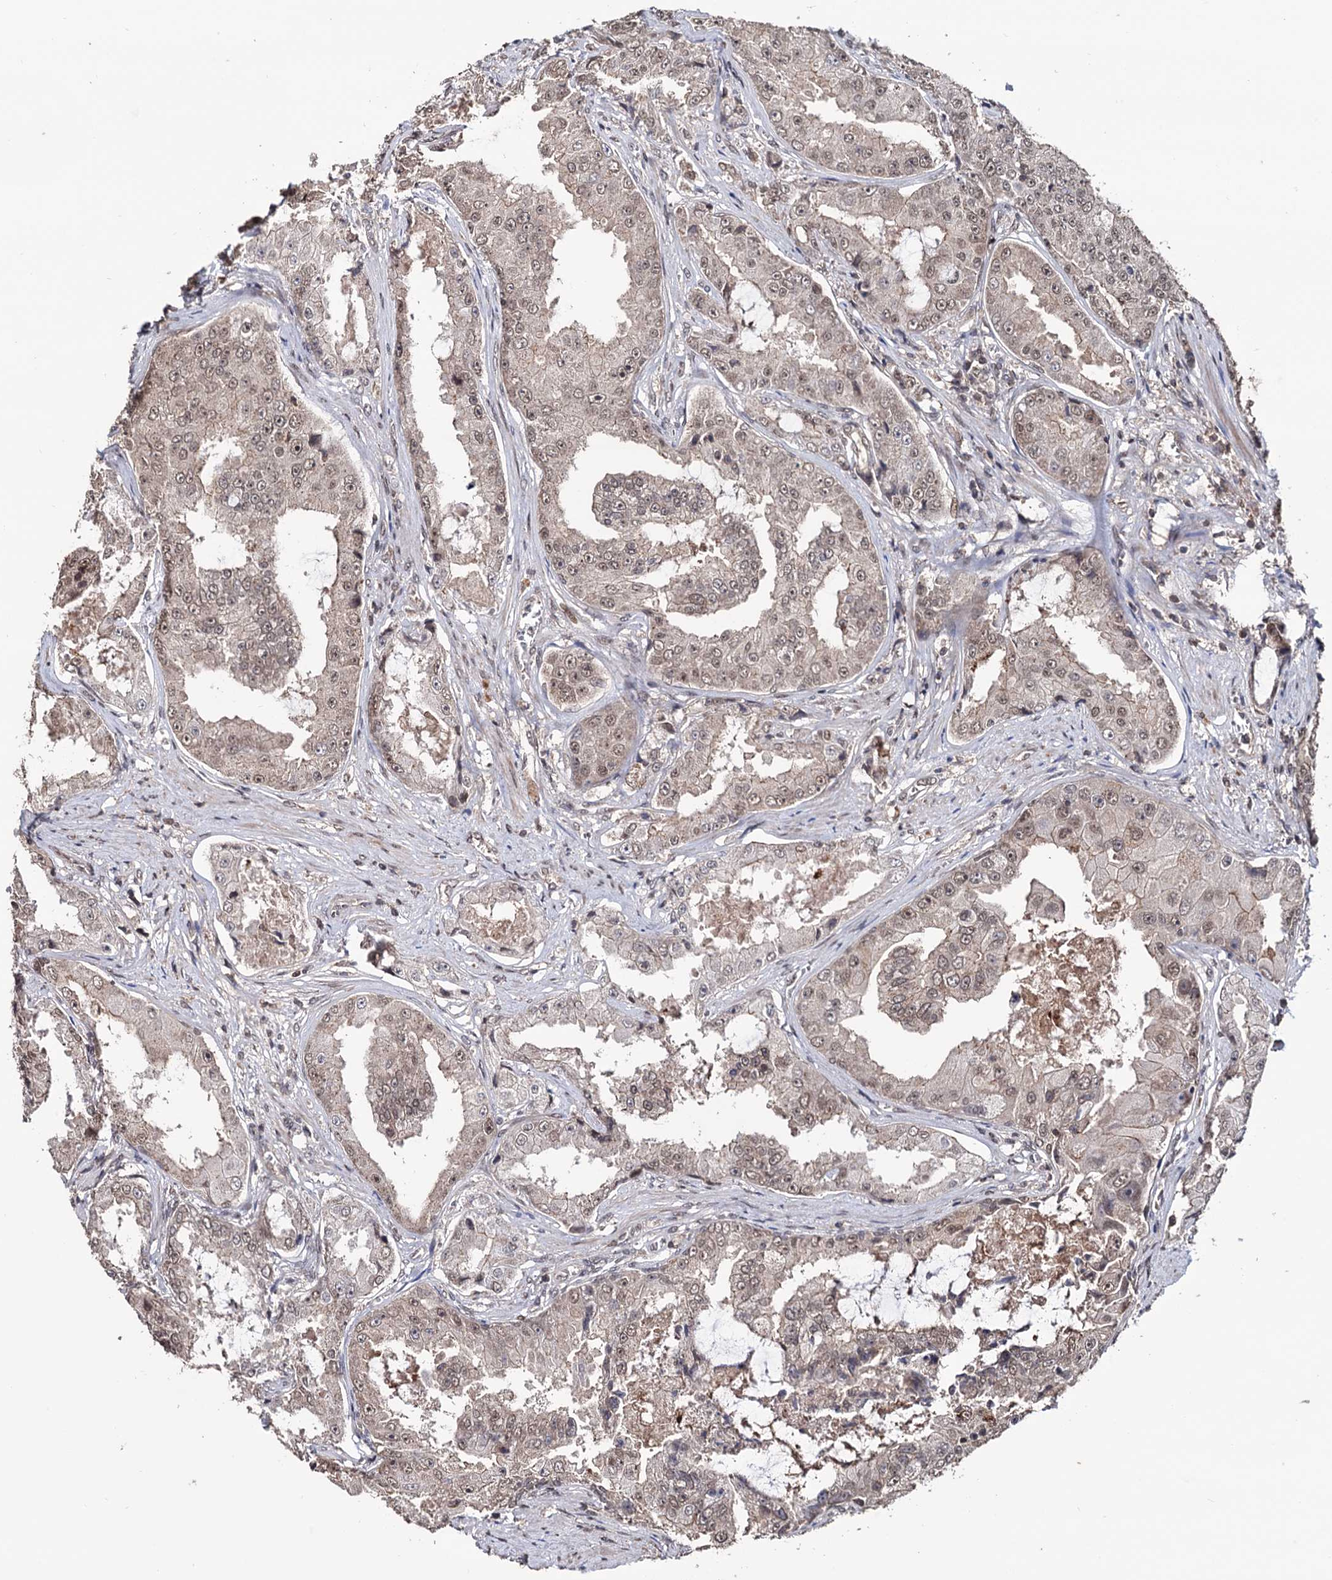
{"staining": {"intensity": "weak", "quantity": "25%-75%", "location": "cytoplasmic/membranous,nuclear"}, "tissue": "prostate cancer", "cell_type": "Tumor cells", "image_type": "cancer", "snomed": [{"axis": "morphology", "description": "Adenocarcinoma, High grade"}, {"axis": "topography", "description": "Prostate"}], "caption": "This histopathology image shows immunohistochemistry staining of human prostate adenocarcinoma (high-grade), with low weak cytoplasmic/membranous and nuclear expression in approximately 25%-75% of tumor cells.", "gene": "KLF5", "patient": {"sex": "male", "age": 73}}